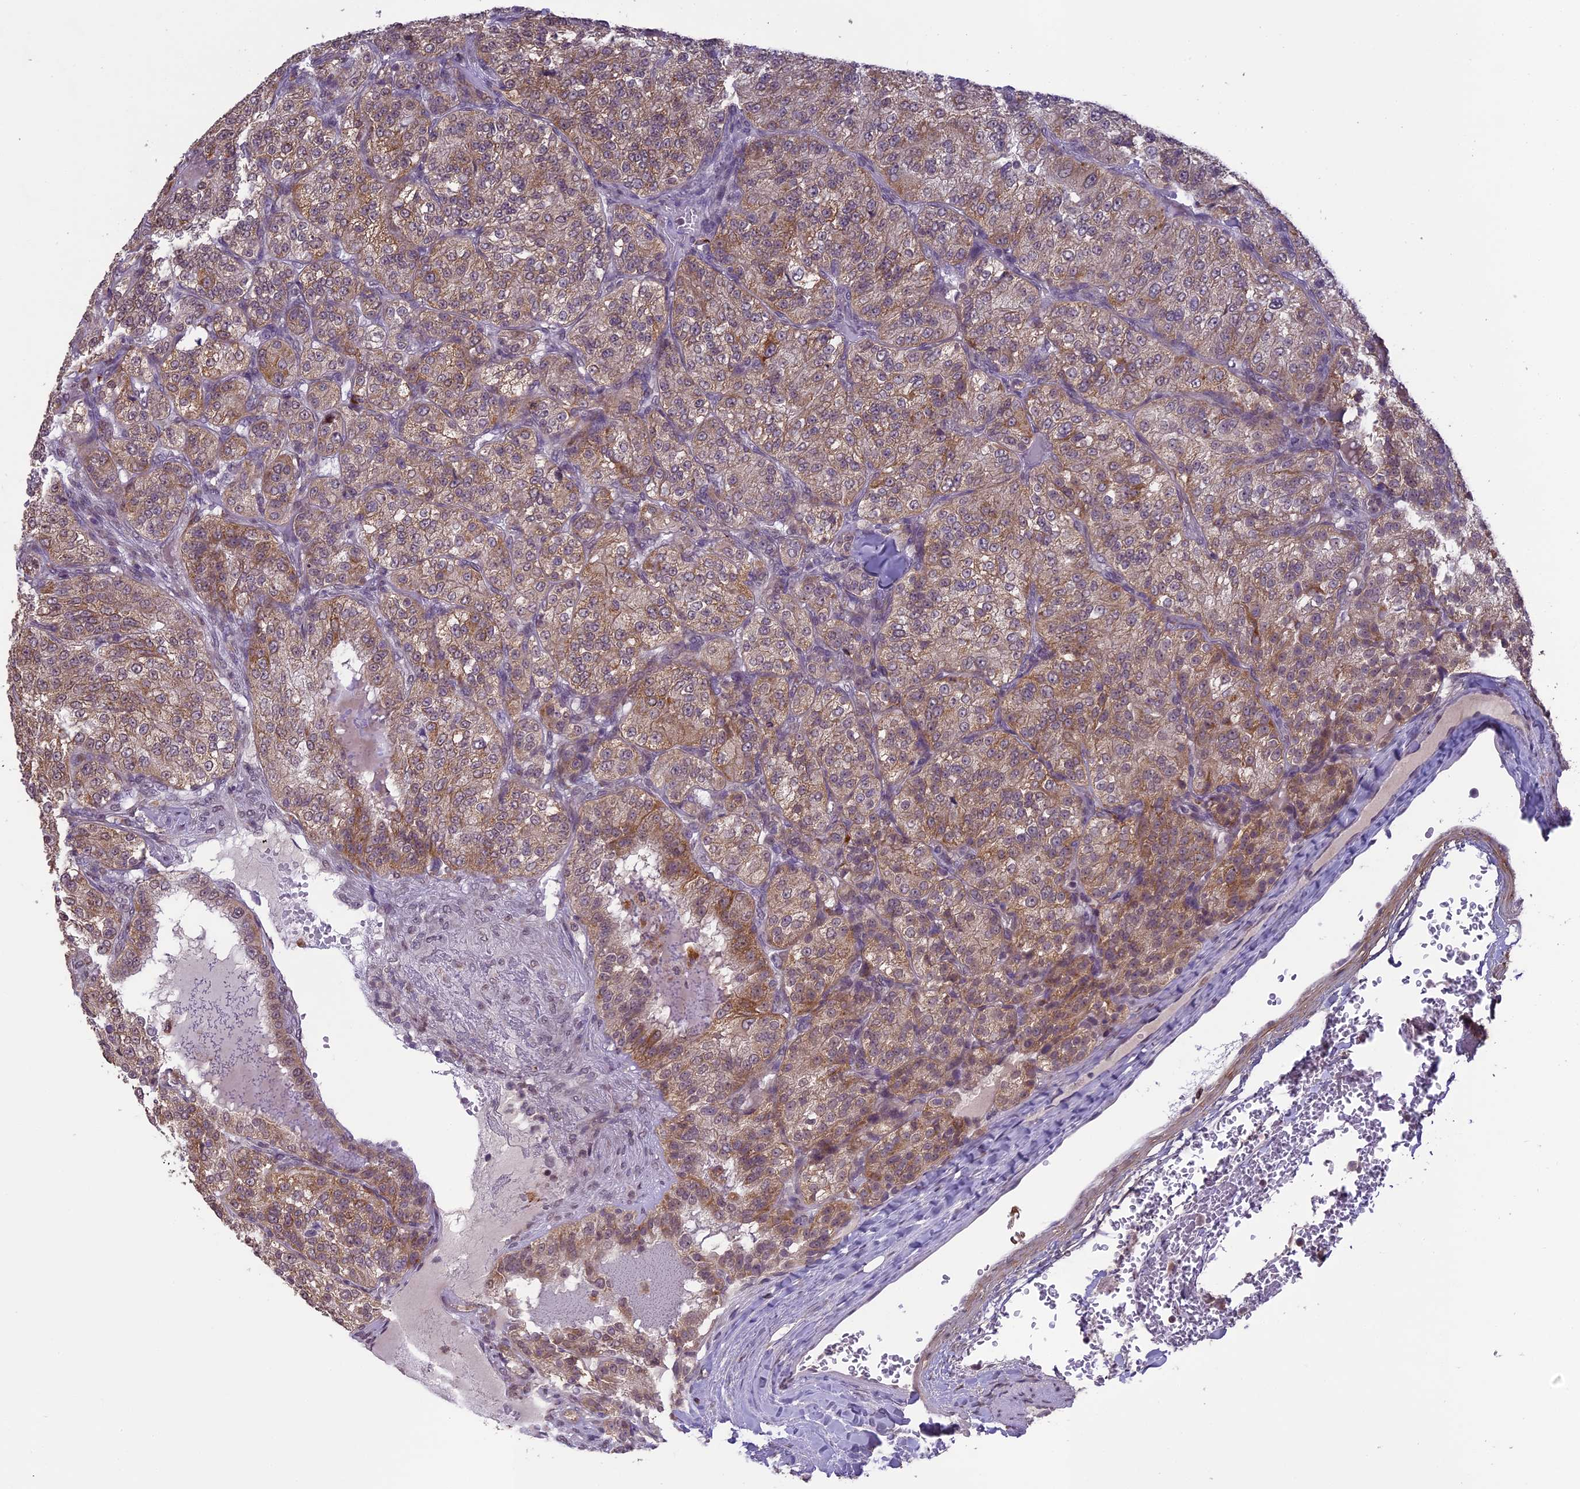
{"staining": {"intensity": "moderate", "quantity": ">75%", "location": "cytoplasmic/membranous"}, "tissue": "renal cancer", "cell_type": "Tumor cells", "image_type": "cancer", "snomed": [{"axis": "morphology", "description": "Adenocarcinoma, NOS"}, {"axis": "topography", "description": "Kidney"}], "caption": "Immunohistochemical staining of human renal cancer (adenocarcinoma) shows medium levels of moderate cytoplasmic/membranous protein staining in about >75% of tumor cells. (DAB (3,3'-diaminobenzidine) IHC with brightfield microscopy, high magnification).", "gene": "ERG28", "patient": {"sex": "female", "age": 63}}